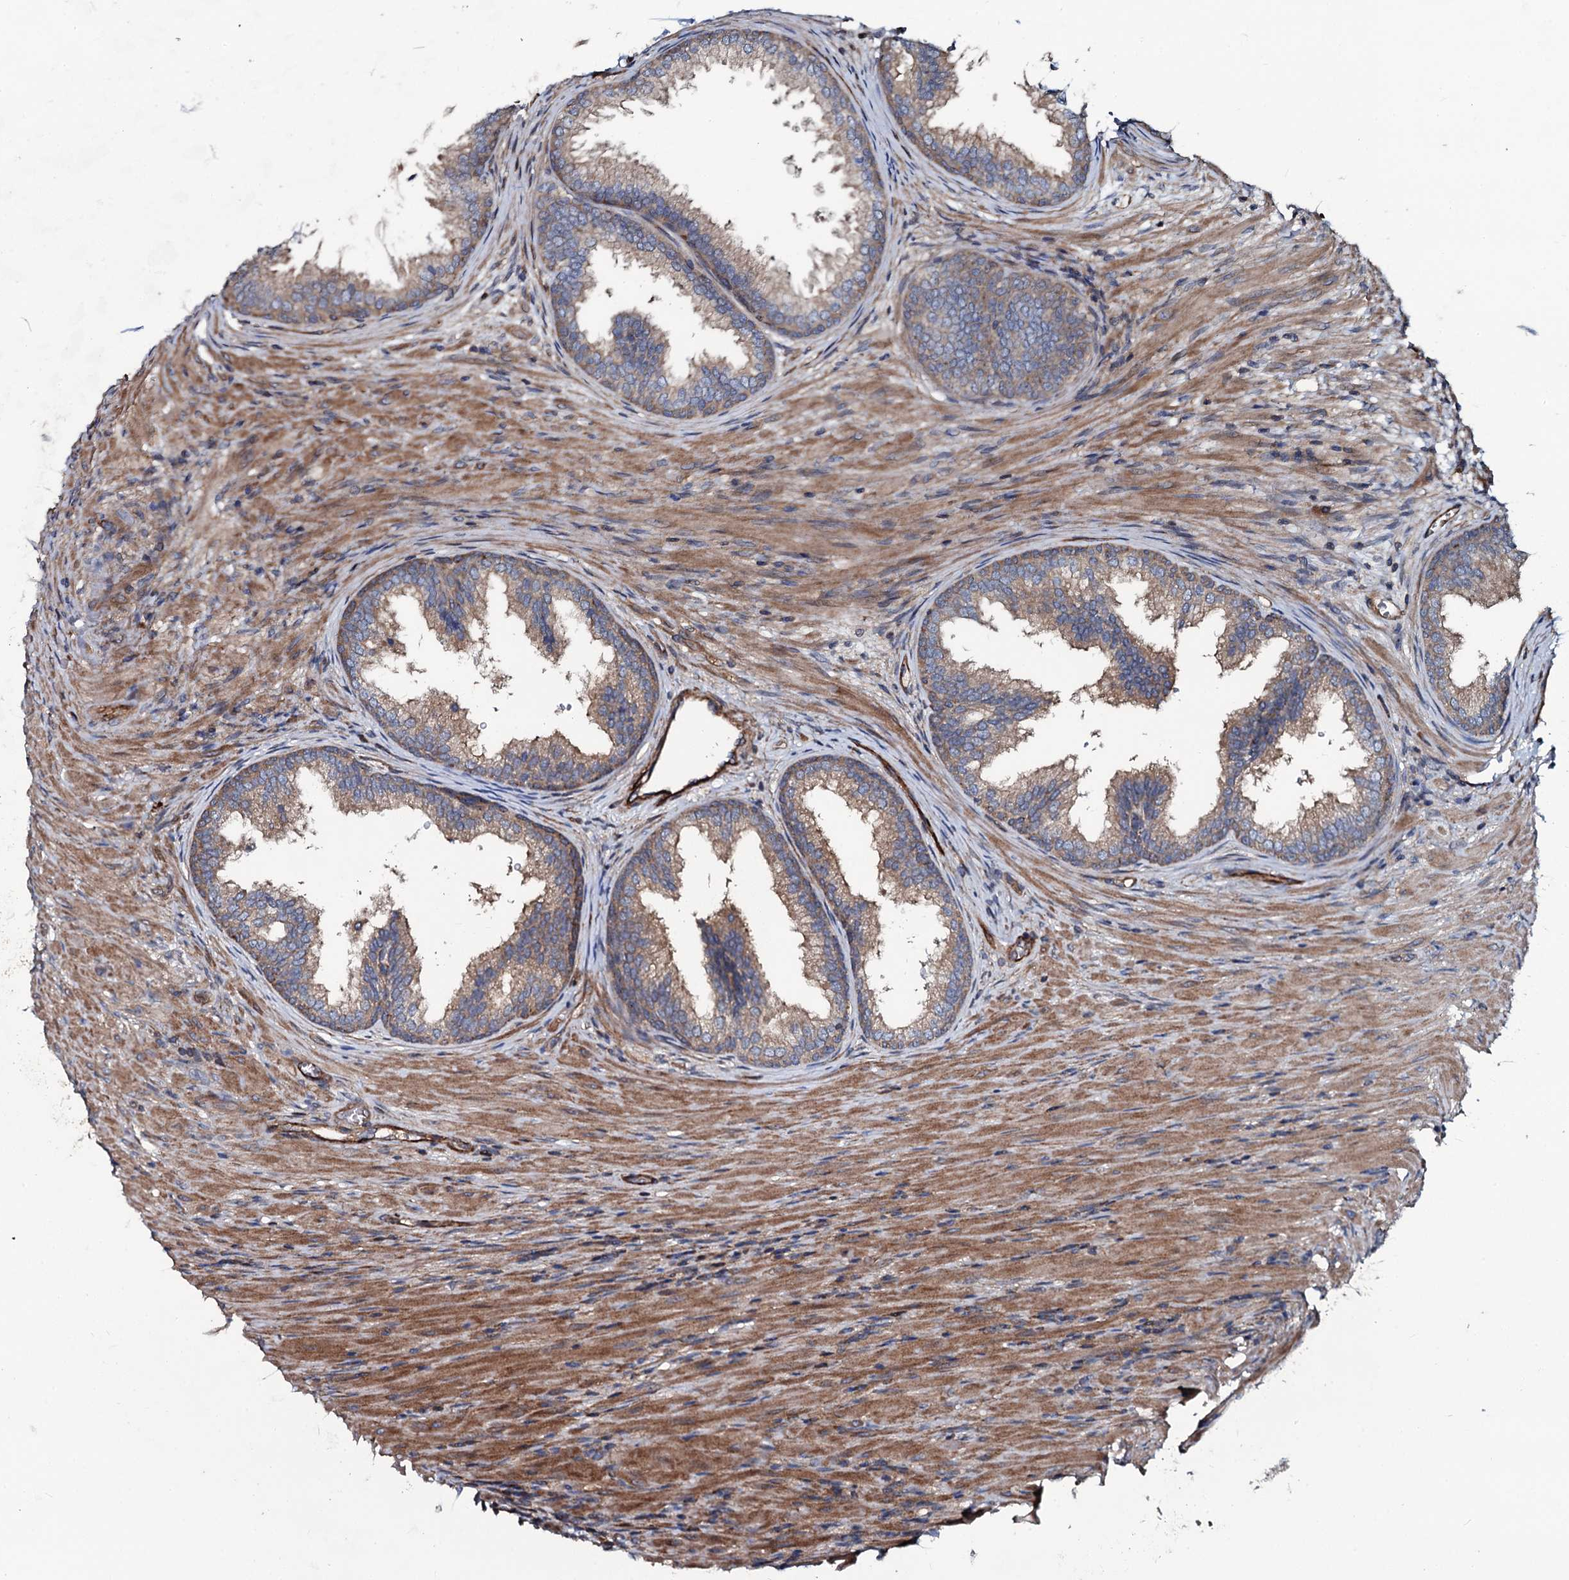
{"staining": {"intensity": "moderate", "quantity": ">75%", "location": "cytoplasmic/membranous"}, "tissue": "prostate", "cell_type": "Glandular cells", "image_type": "normal", "snomed": [{"axis": "morphology", "description": "Normal tissue, NOS"}, {"axis": "topography", "description": "Prostate"}], "caption": "Glandular cells exhibit medium levels of moderate cytoplasmic/membranous staining in about >75% of cells in normal human prostate. (DAB (3,3'-diaminobenzidine) IHC with brightfield microscopy, high magnification).", "gene": "USPL1", "patient": {"sex": "male", "age": 76}}